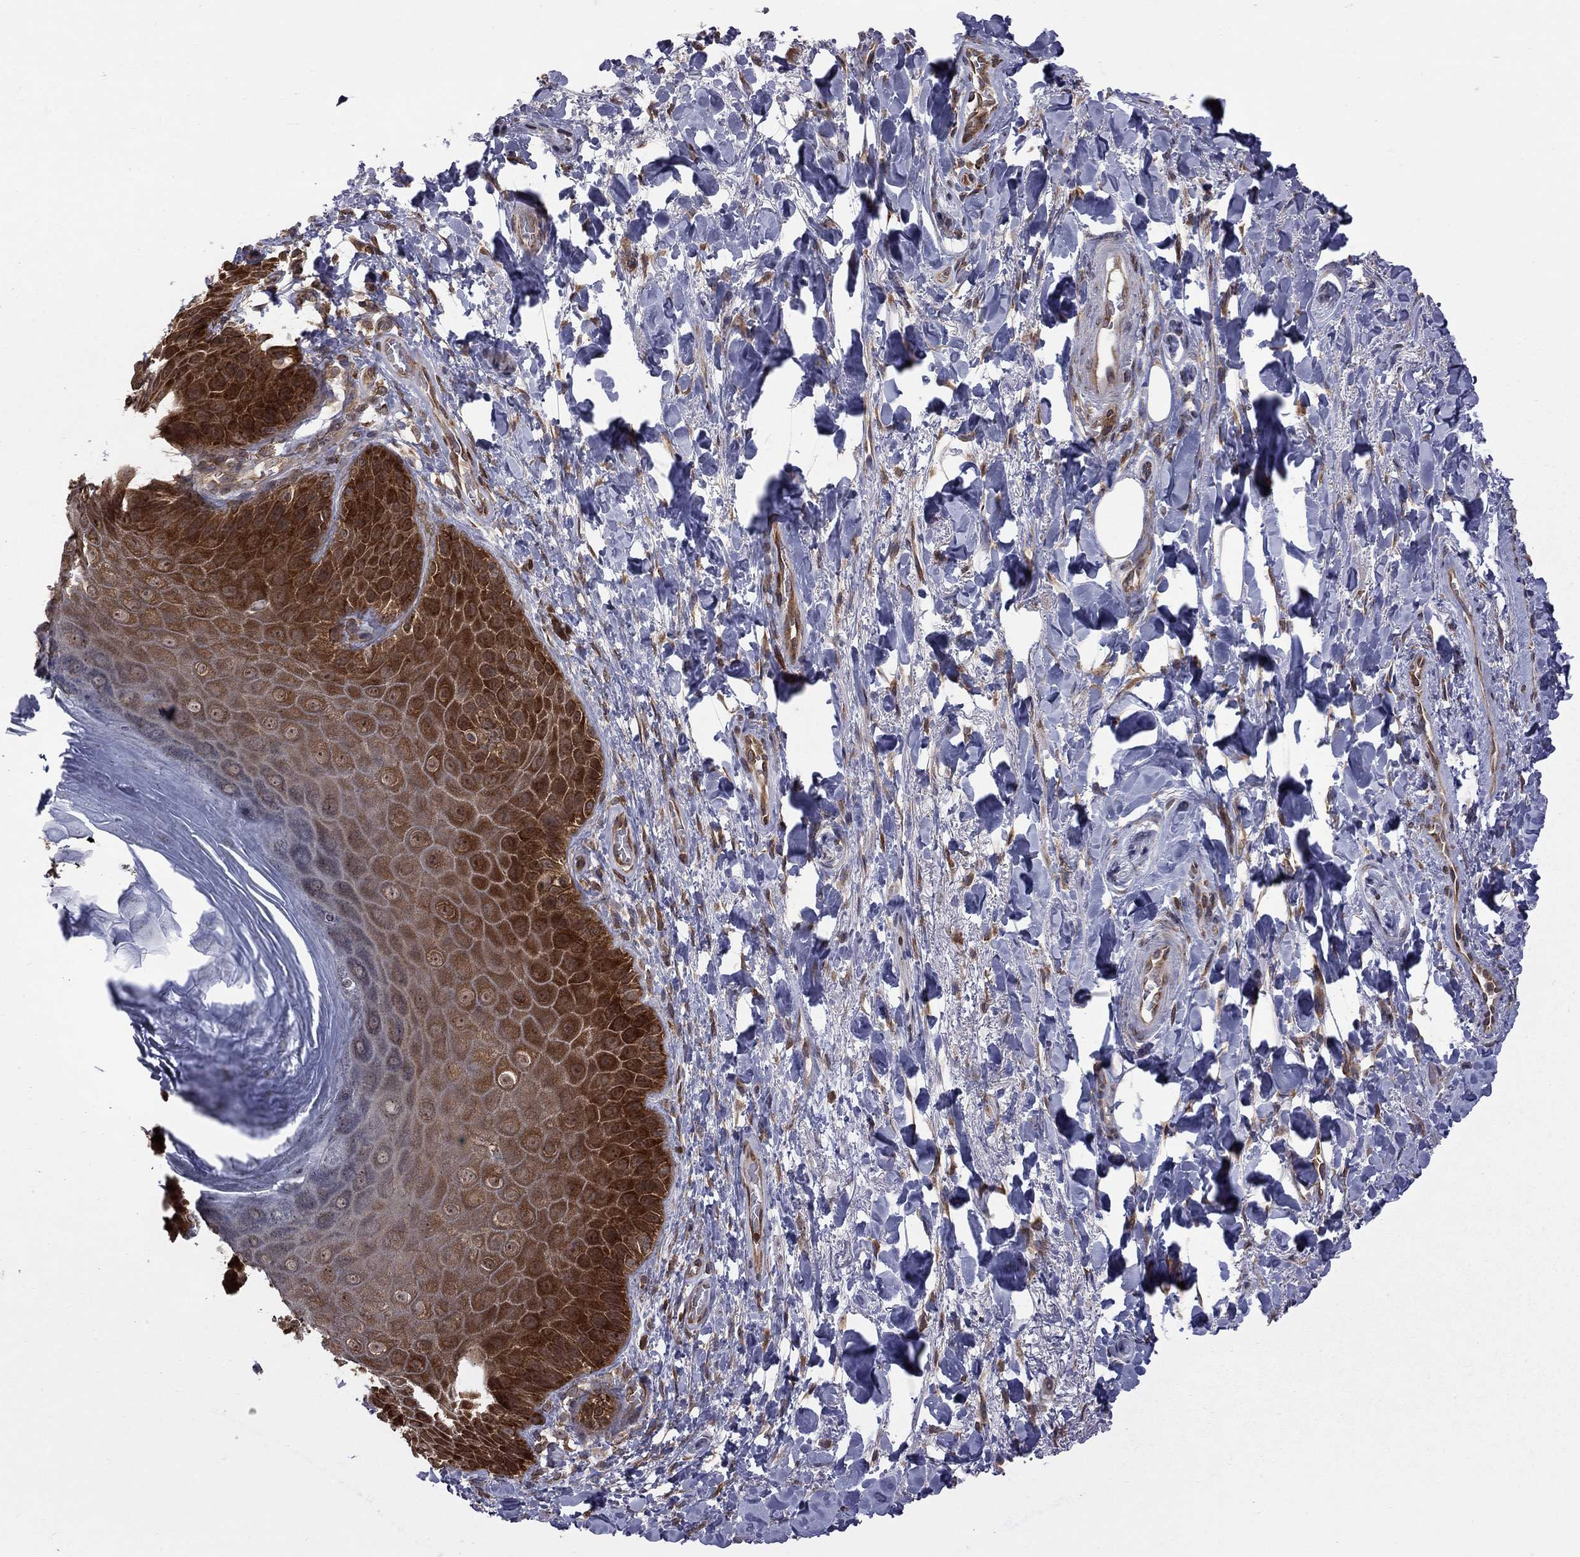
{"staining": {"intensity": "strong", "quantity": "25%-75%", "location": "cytoplasmic/membranous"}, "tissue": "skin", "cell_type": "Epidermal cells", "image_type": "normal", "snomed": [{"axis": "morphology", "description": "Normal tissue, NOS"}, {"axis": "topography", "description": "Anal"}, {"axis": "topography", "description": "Peripheral nerve tissue"}], "caption": "High-magnification brightfield microscopy of normal skin stained with DAB (3,3'-diaminobenzidine) (brown) and counterstained with hematoxylin (blue). epidermal cells exhibit strong cytoplasmic/membranous positivity is present in about25%-75% of cells. (Stains: DAB in brown, nuclei in blue, Microscopy: brightfield microscopy at high magnification).", "gene": "NAA50", "patient": {"sex": "male", "age": 53}}